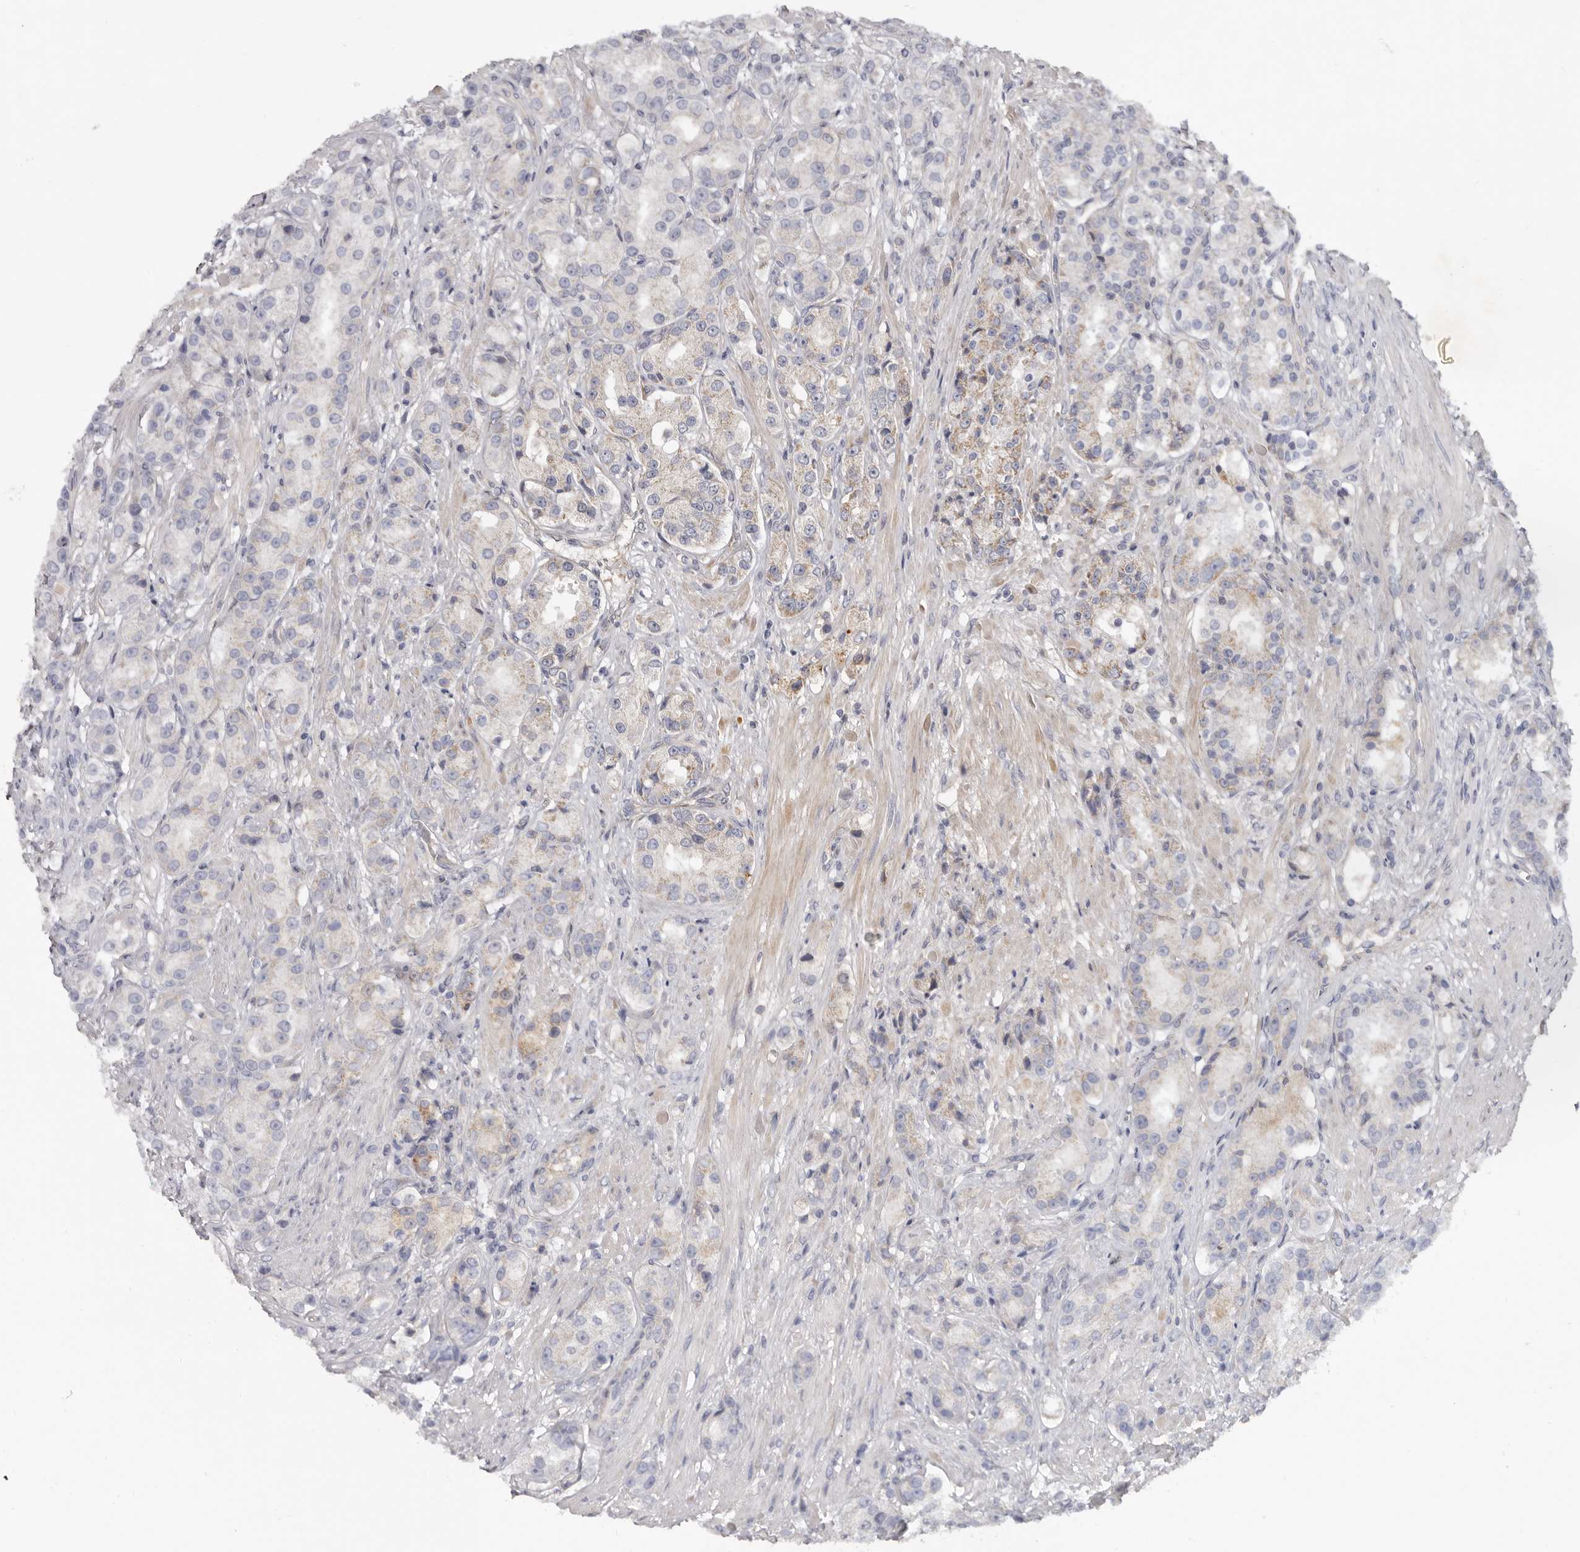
{"staining": {"intensity": "weak", "quantity": "<25%", "location": "cytoplasmic/membranous"}, "tissue": "prostate cancer", "cell_type": "Tumor cells", "image_type": "cancer", "snomed": [{"axis": "morphology", "description": "Adenocarcinoma, High grade"}, {"axis": "topography", "description": "Prostate"}], "caption": "There is no significant staining in tumor cells of prostate adenocarcinoma (high-grade).", "gene": "SPTA1", "patient": {"sex": "male", "age": 60}}